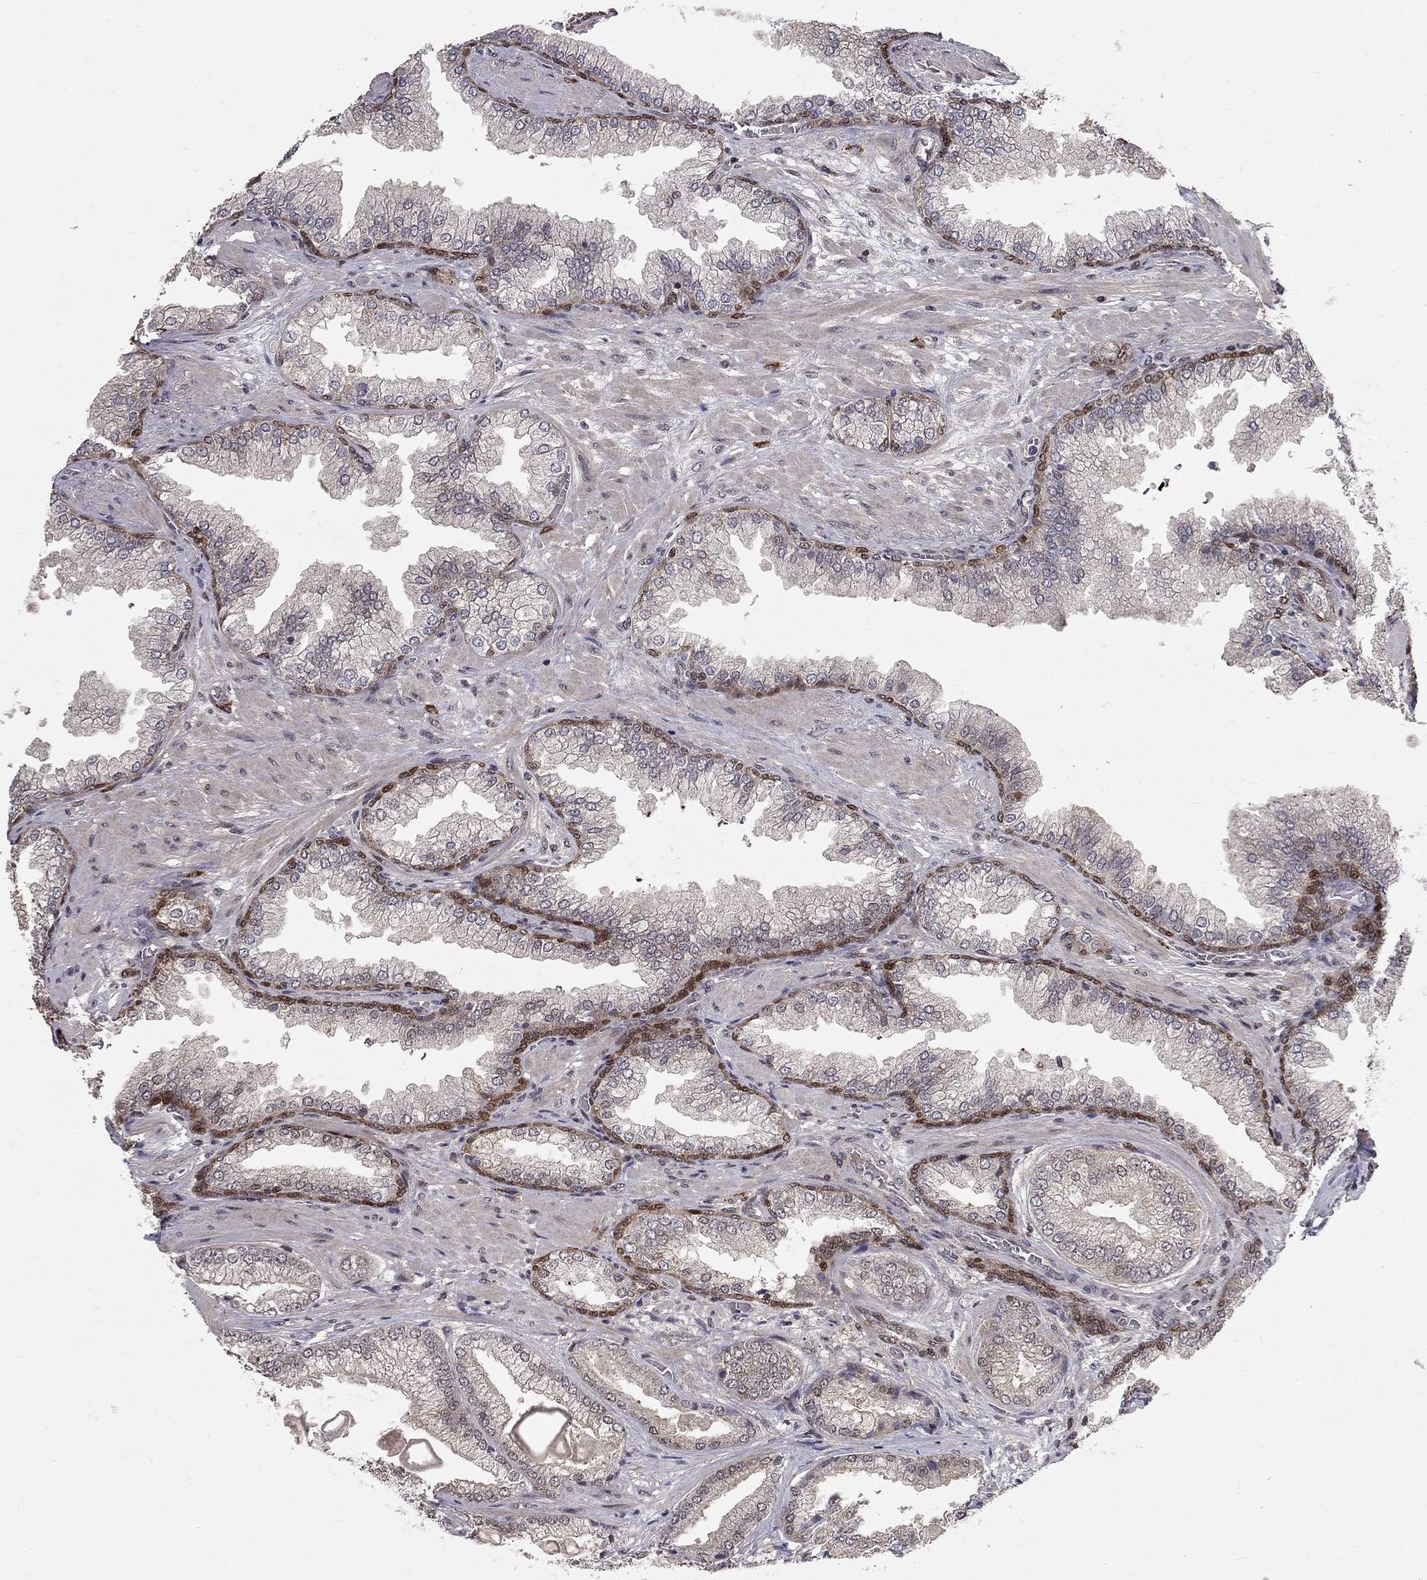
{"staining": {"intensity": "negative", "quantity": "none", "location": "none"}, "tissue": "prostate cancer", "cell_type": "Tumor cells", "image_type": "cancer", "snomed": [{"axis": "morphology", "description": "Adenocarcinoma, Low grade"}, {"axis": "topography", "description": "Prostate"}], "caption": "An immunohistochemistry micrograph of prostate cancer is shown. There is no staining in tumor cells of prostate cancer.", "gene": "HDAC3", "patient": {"sex": "male", "age": 57}}